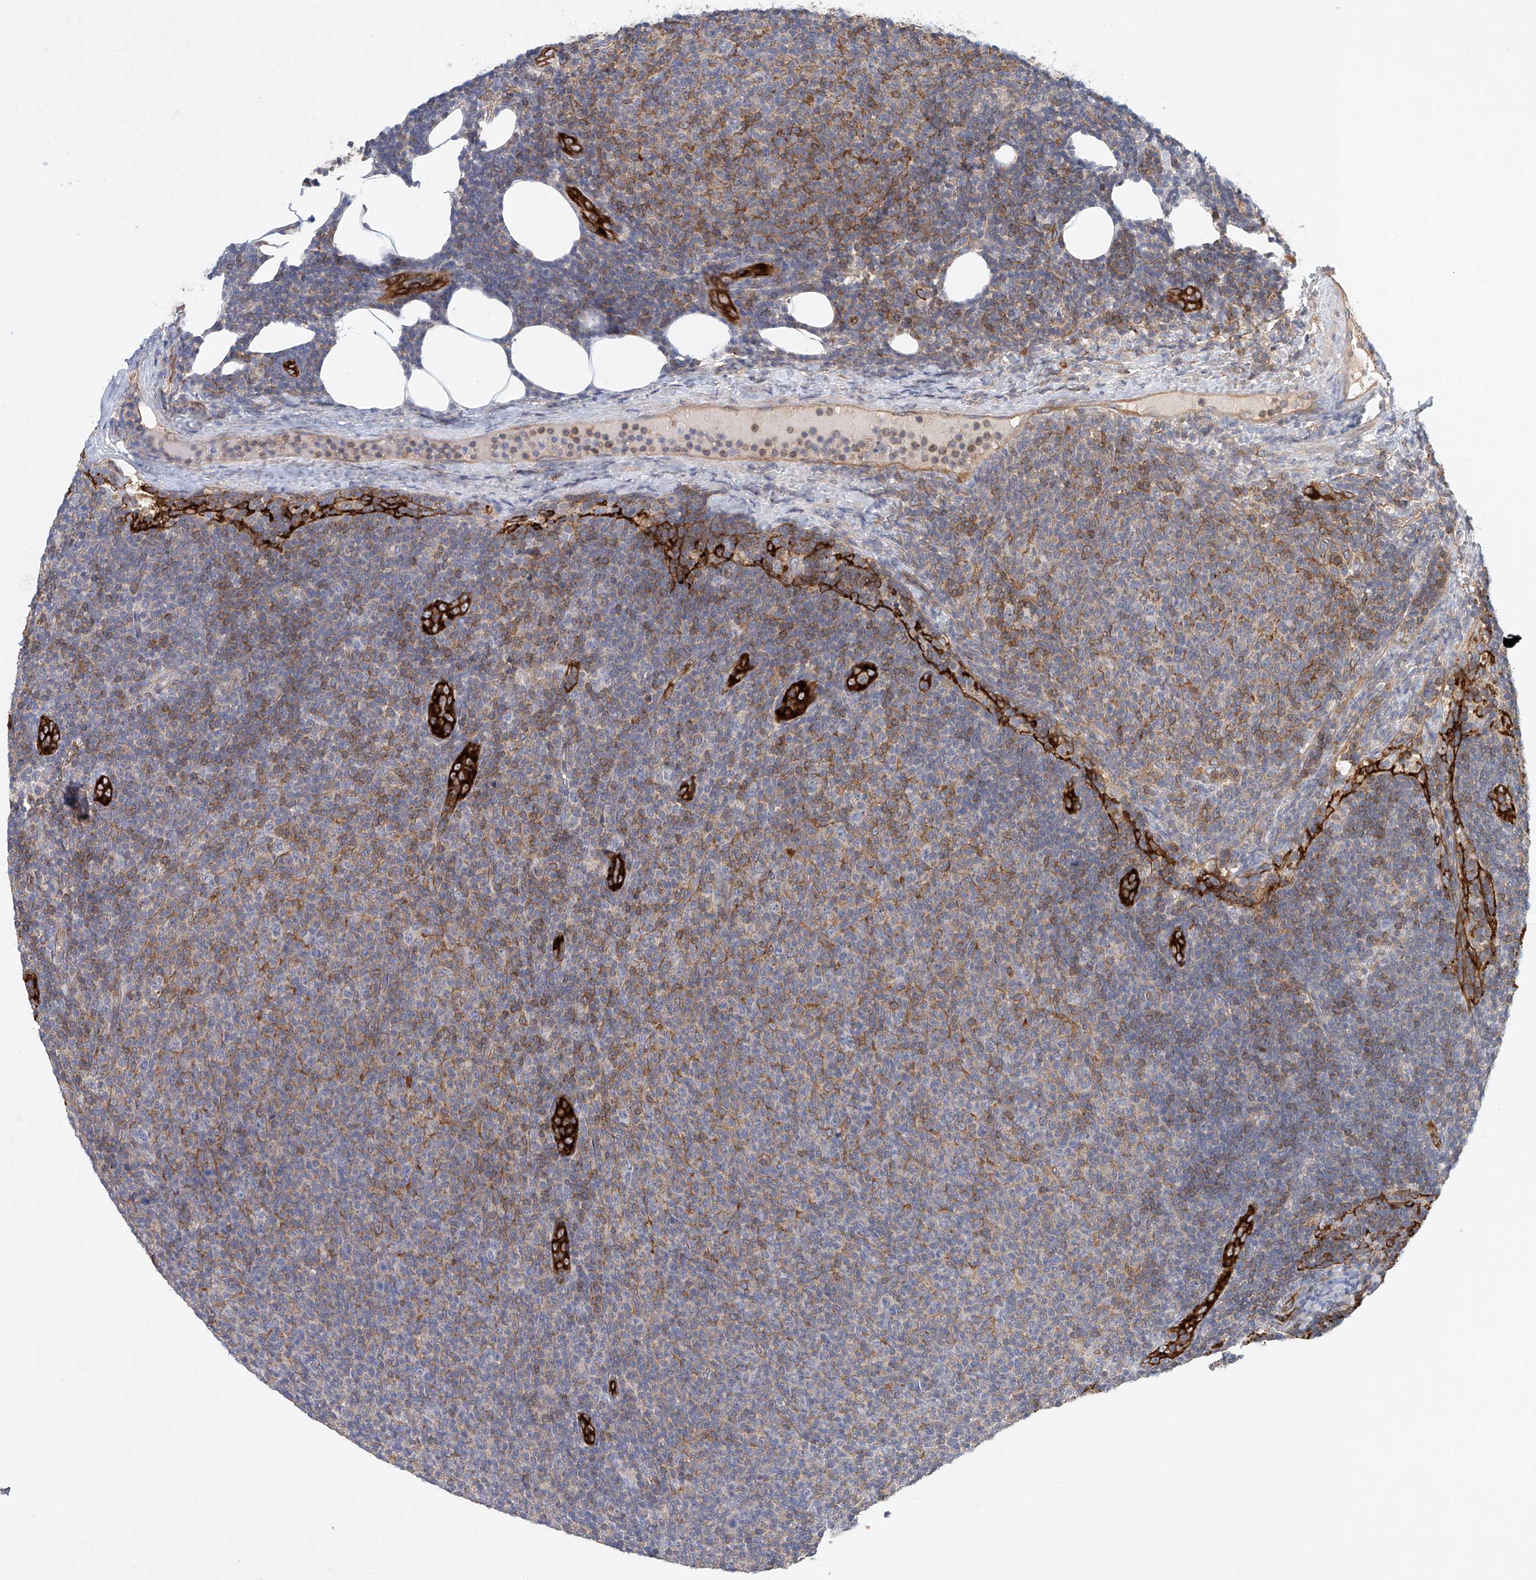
{"staining": {"intensity": "moderate", "quantity": "<25%", "location": "cytoplasmic/membranous"}, "tissue": "lymphoma", "cell_type": "Tumor cells", "image_type": "cancer", "snomed": [{"axis": "morphology", "description": "Malignant lymphoma, non-Hodgkin's type, Low grade"}, {"axis": "topography", "description": "Lymph node"}], "caption": "DAB immunohistochemical staining of lymphoma demonstrates moderate cytoplasmic/membranous protein positivity in approximately <25% of tumor cells. The staining was performed using DAB (3,3'-diaminobenzidine), with brown indicating positive protein expression. Nuclei are stained blue with hematoxylin.", "gene": "CARMIL1", "patient": {"sex": "male", "age": 66}}